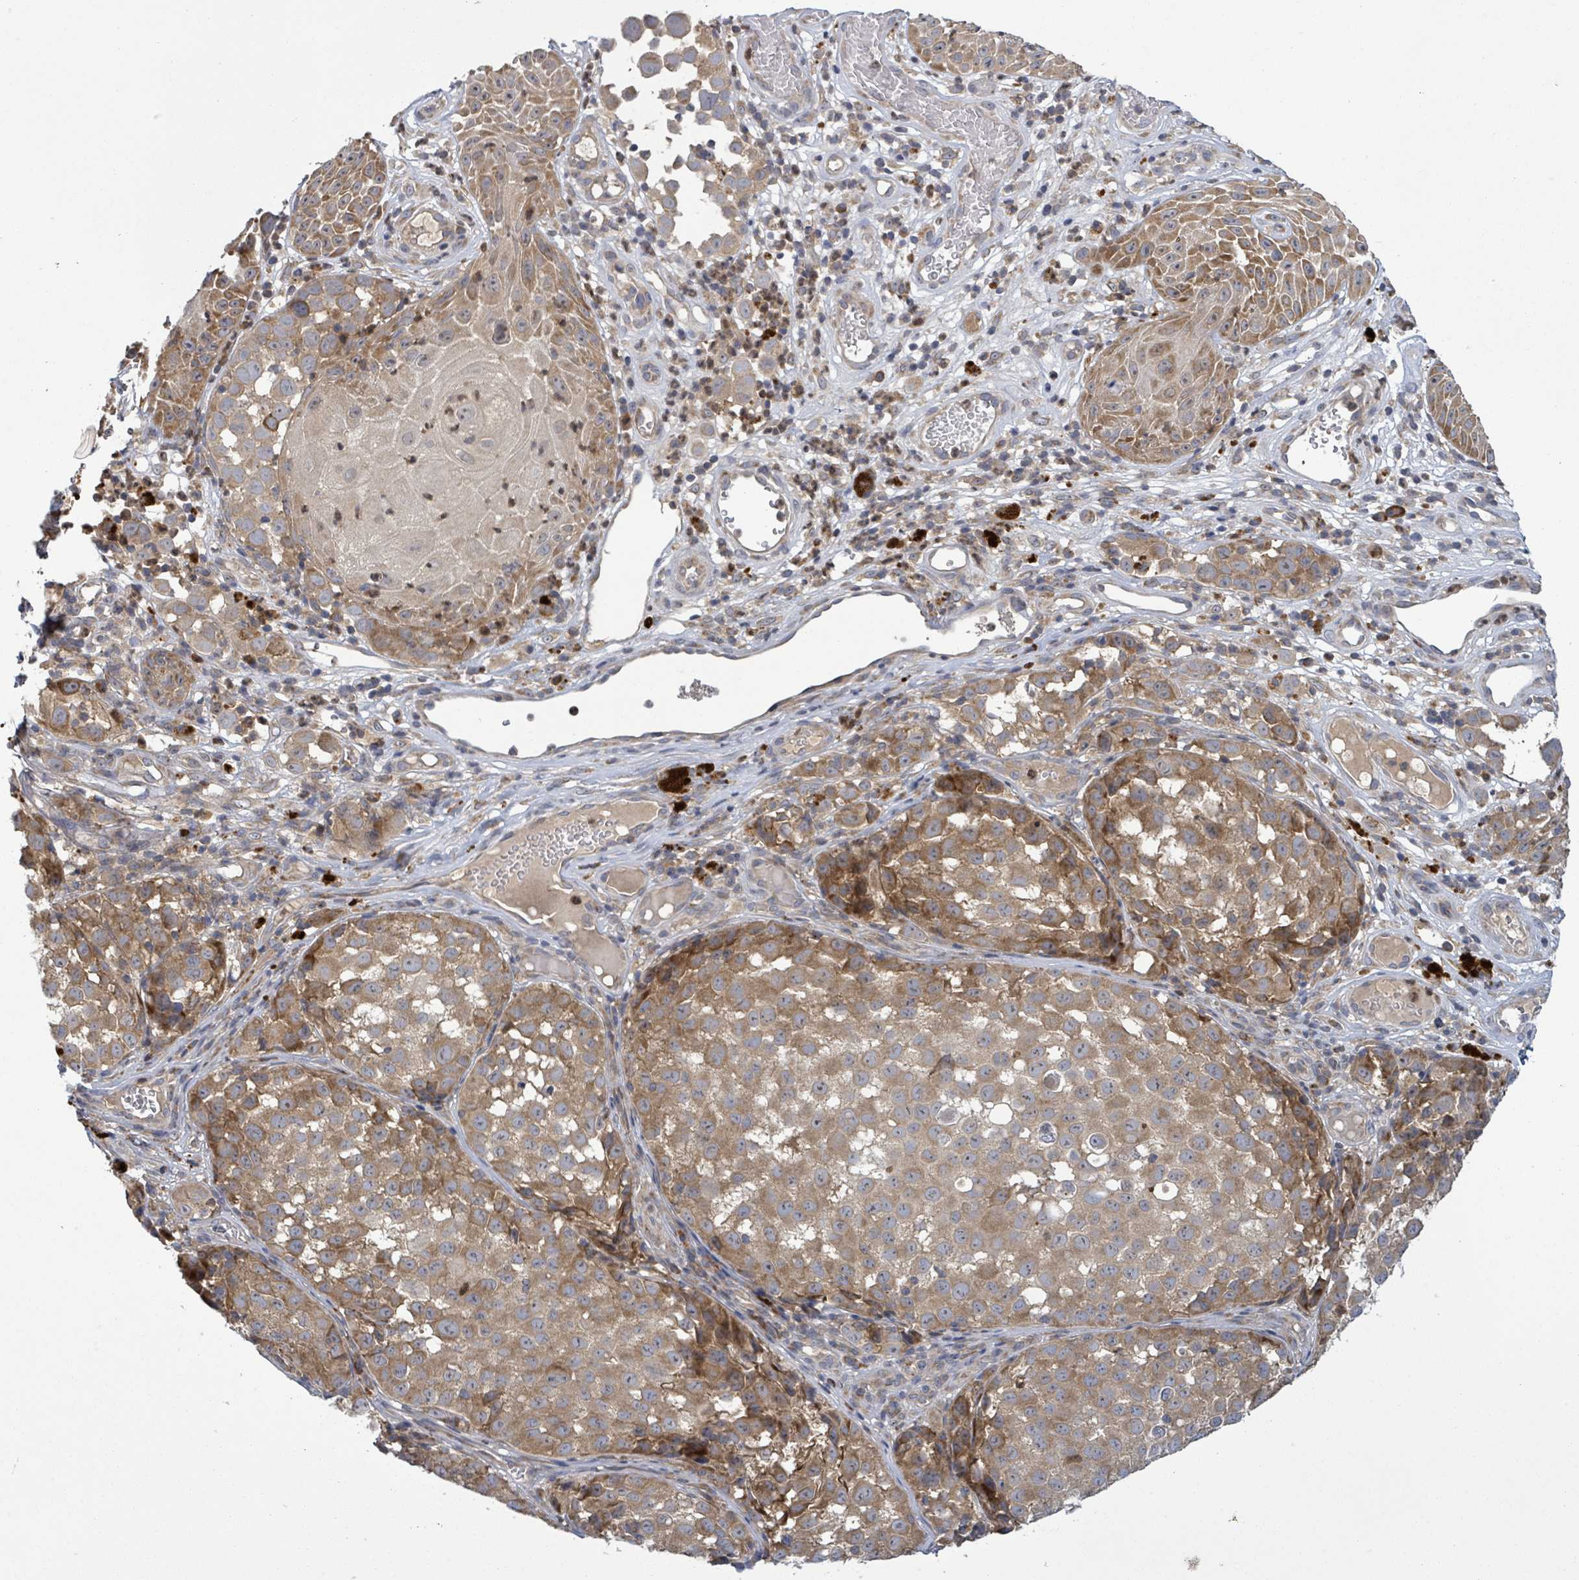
{"staining": {"intensity": "moderate", "quantity": ">75%", "location": "cytoplasmic/membranous"}, "tissue": "melanoma", "cell_type": "Tumor cells", "image_type": "cancer", "snomed": [{"axis": "morphology", "description": "Malignant melanoma, NOS"}, {"axis": "topography", "description": "Skin"}], "caption": "An IHC image of tumor tissue is shown. Protein staining in brown labels moderate cytoplasmic/membranous positivity in melanoma within tumor cells. The protein of interest is stained brown, and the nuclei are stained in blue (DAB (3,3'-diaminobenzidine) IHC with brightfield microscopy, high magnification).", "gene": "SERPINE3", "patient": {"sex": "male", "age": 64}}